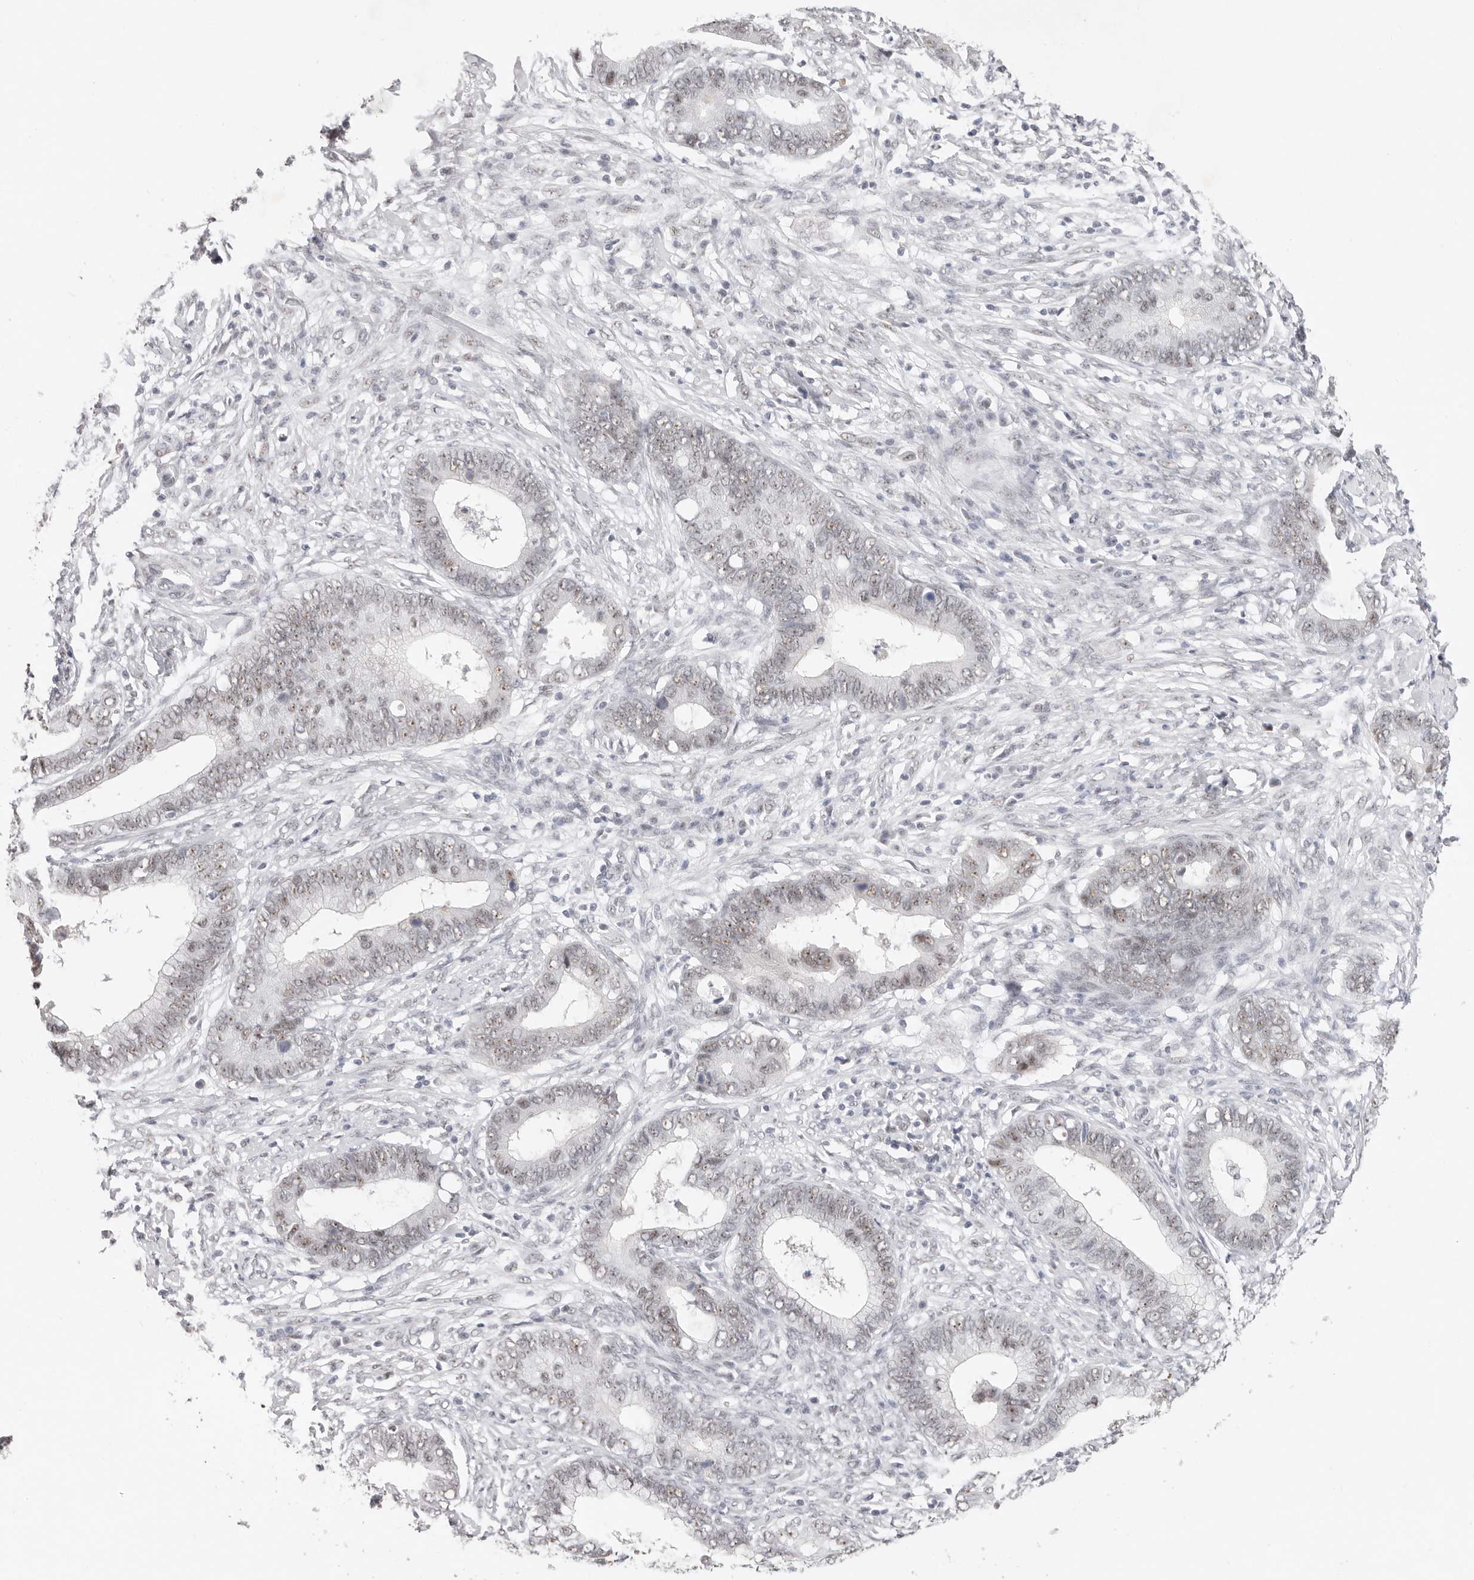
{"staining": {"intensity": "negative", "quantity": "none", "location": "none"}, "tissue": "cervical cancer", "cell_type": "Tumor cells", "image_type": "cancer", "snomed": [{"axis": "morphology", "description": "Adenocarcinoma, NOS"}, {"axis": "topography", "description": "Cervix"}], "caption": "High magnification brightfield microscopy of cervical adenocarcinoma stained with DAB (brown) and counterstained with hematoxylin (blue): tumor cells show no significant expression.", "gene": "LARP7", "patient": {"sex": "female", "age": 44}}